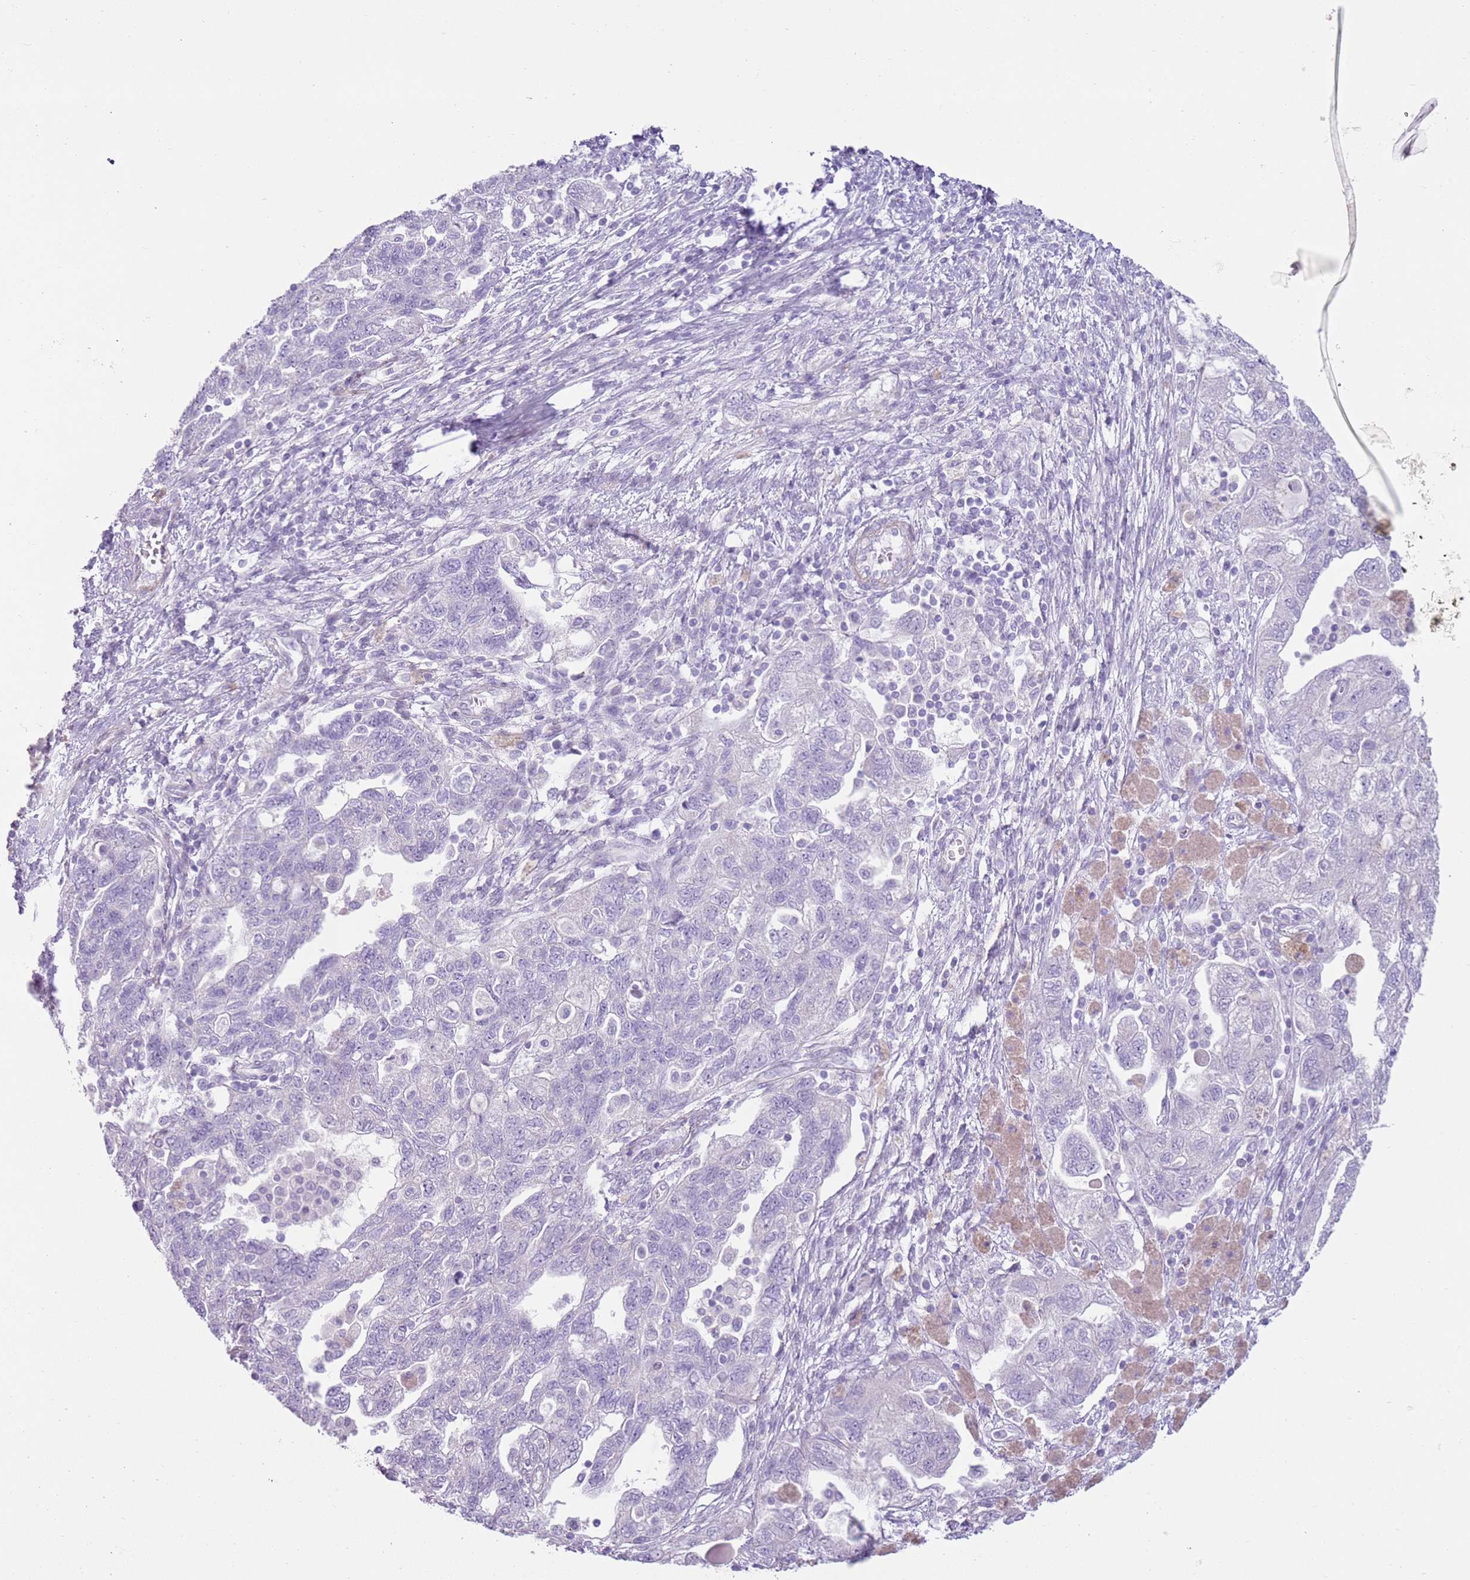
{"staining": {"intensity": "negative", "quantity": "none", "location": "none"}, "tissue": "ovarian cancer", "cell_type": "Tumor cells", "image_type": "cancer", "snomed": [{"axis": "morphology", "description": "Carcinoma, NOS"}, {"axis": "morphology", "description": "Cystadenocarcinoma, serous, NOS"}, {"axis": "topography", "description": "Ovary"}], "caption": "Tumor cells show no significant protein expression in ovarian cancer.", "gene": "ZNF239", "patient": {"sex": "female", "age": 69}}